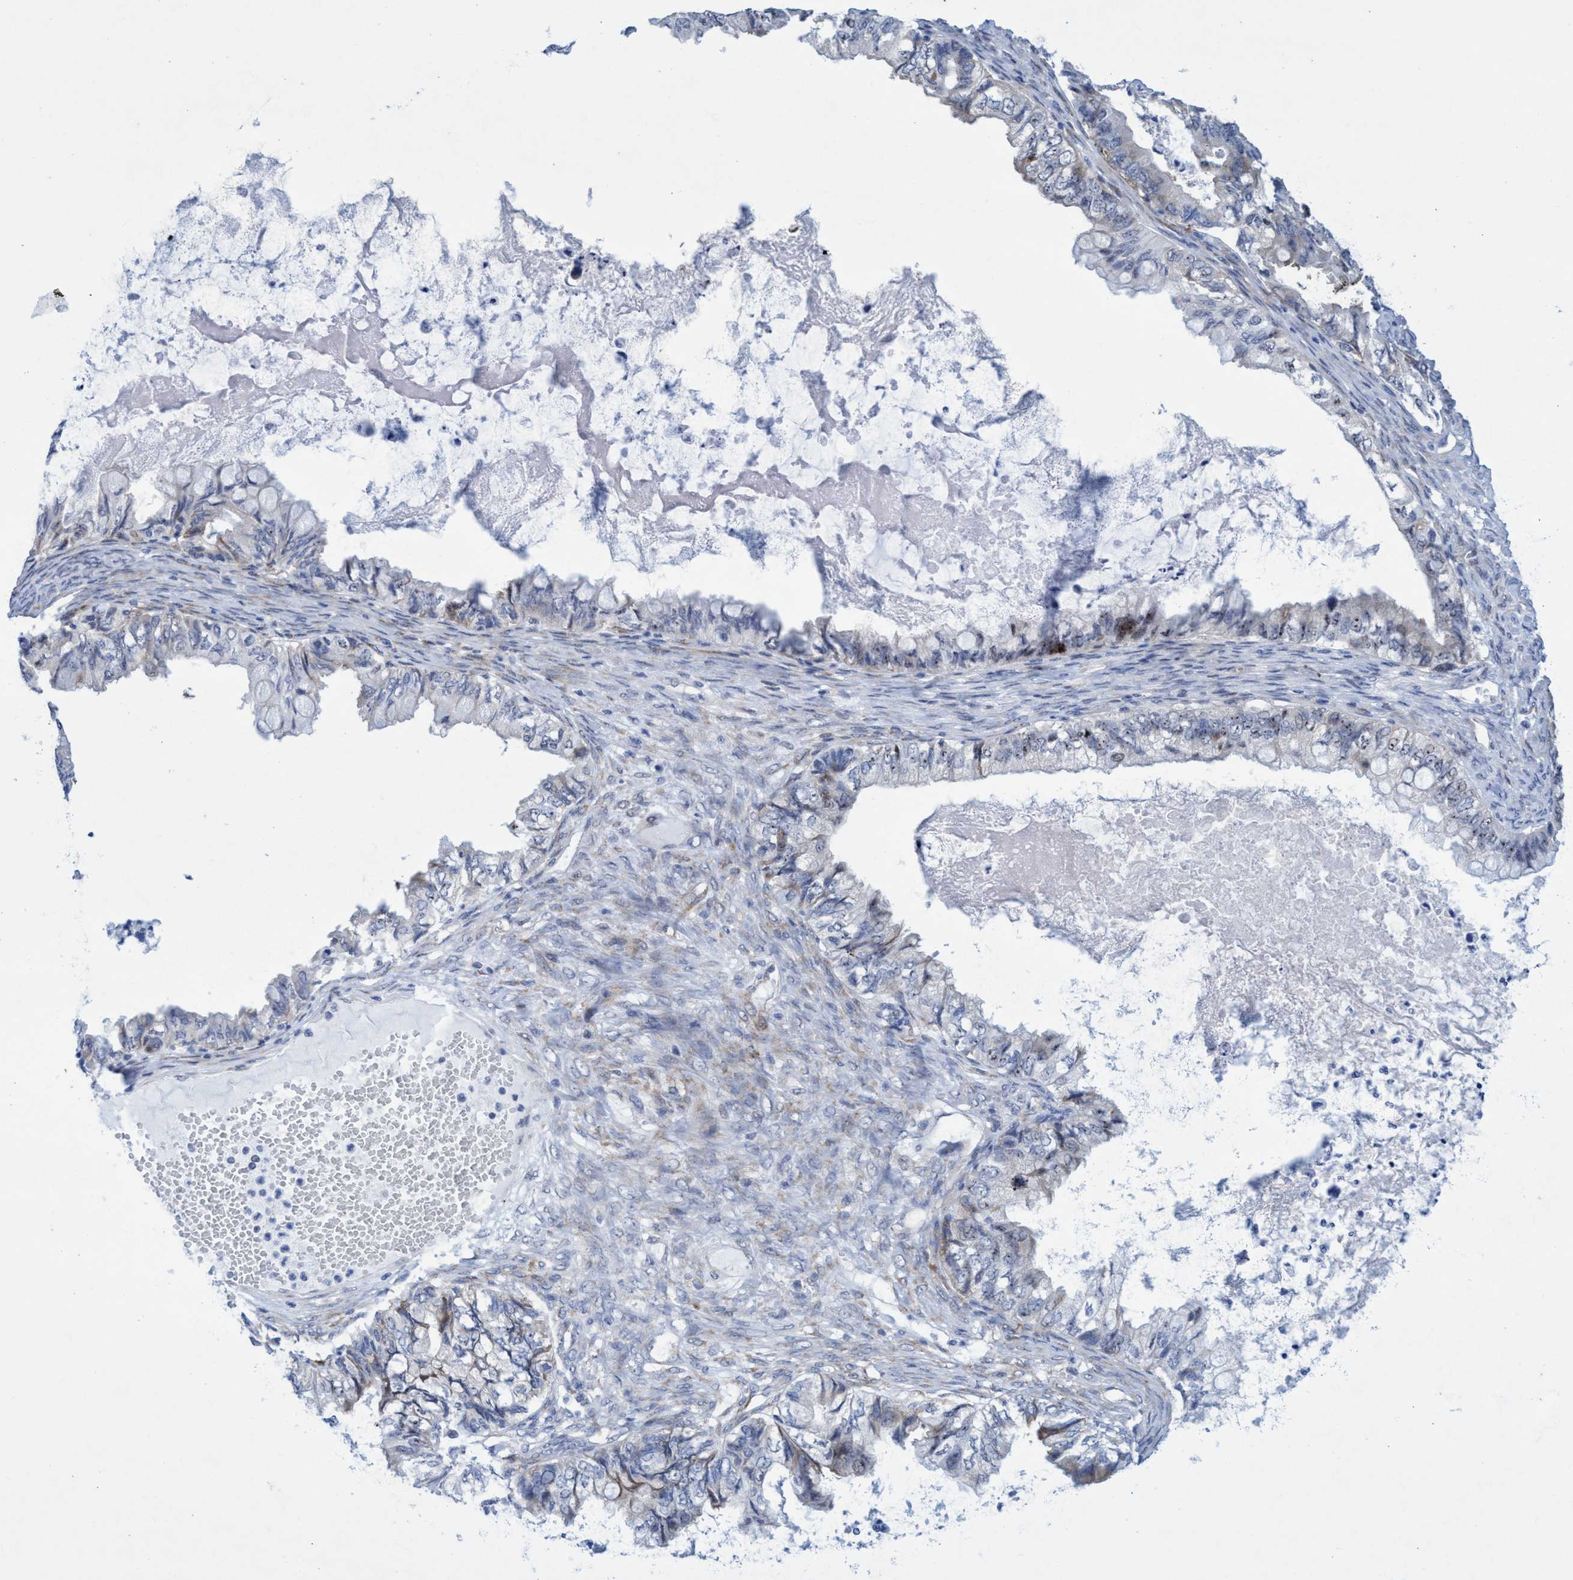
{"staining": {"intensity": "weak", "quantity": "<25%", "location": "cytoplasmic/membranous,nuclear"}, "tissue": "ovarian cancer", "cell_type": "Tumor cells", "image_type": "cancer", "snomed": [{"axis": "morphology", "description": "Cystadenocarcinoma, mucinous, NOS"}, {"axis": "topography", "description": "Ovary"}], "caption": "Tumor cells are negative for protein expression in human ovarian mucinous cystadenocarcinoma.", "gene": "R3HCC1", "patient": {"sex": "female", "age": 80}}